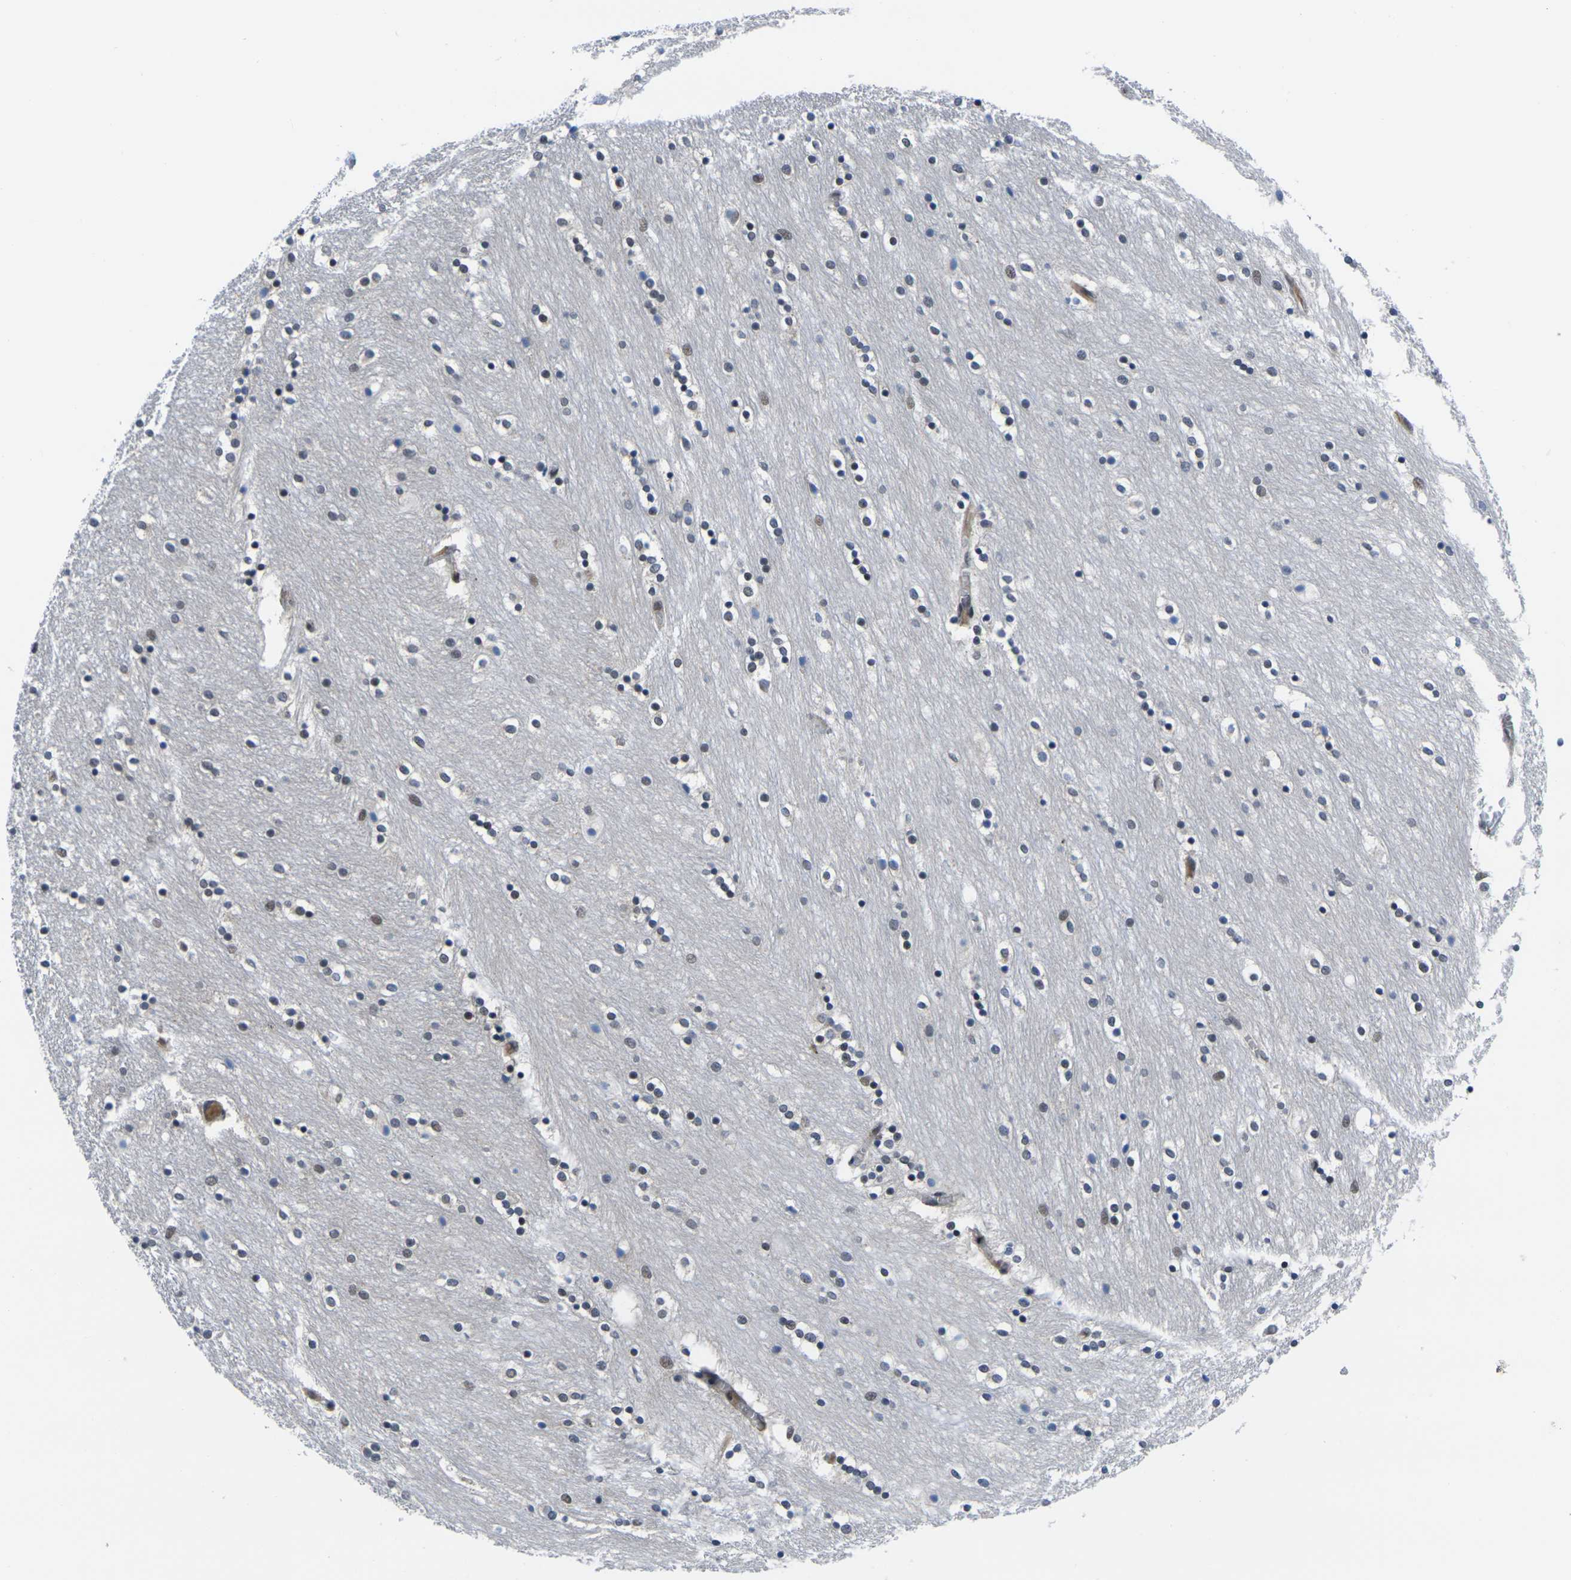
{"staining": {"intensity": "weak", "quantity": "25%-75%", "location": "nuclear"}, "tissue": "caudate", "cell_type": "Glial cells", "image_type": "normal", "snomed": [{"axis": "morphology", "description": "Normal tissue, NOS"}, {"axis": "topography", "description": "Lateral ventricle wall"}], "caption": "Benign caudate exhibits weak nuclear staining in about 25%-75% of glial cells Ihc stains the protein in brown and the nuclei are stained blue..", "gene": "RBM7", "patient": {"sex": "female", "age": 54}}